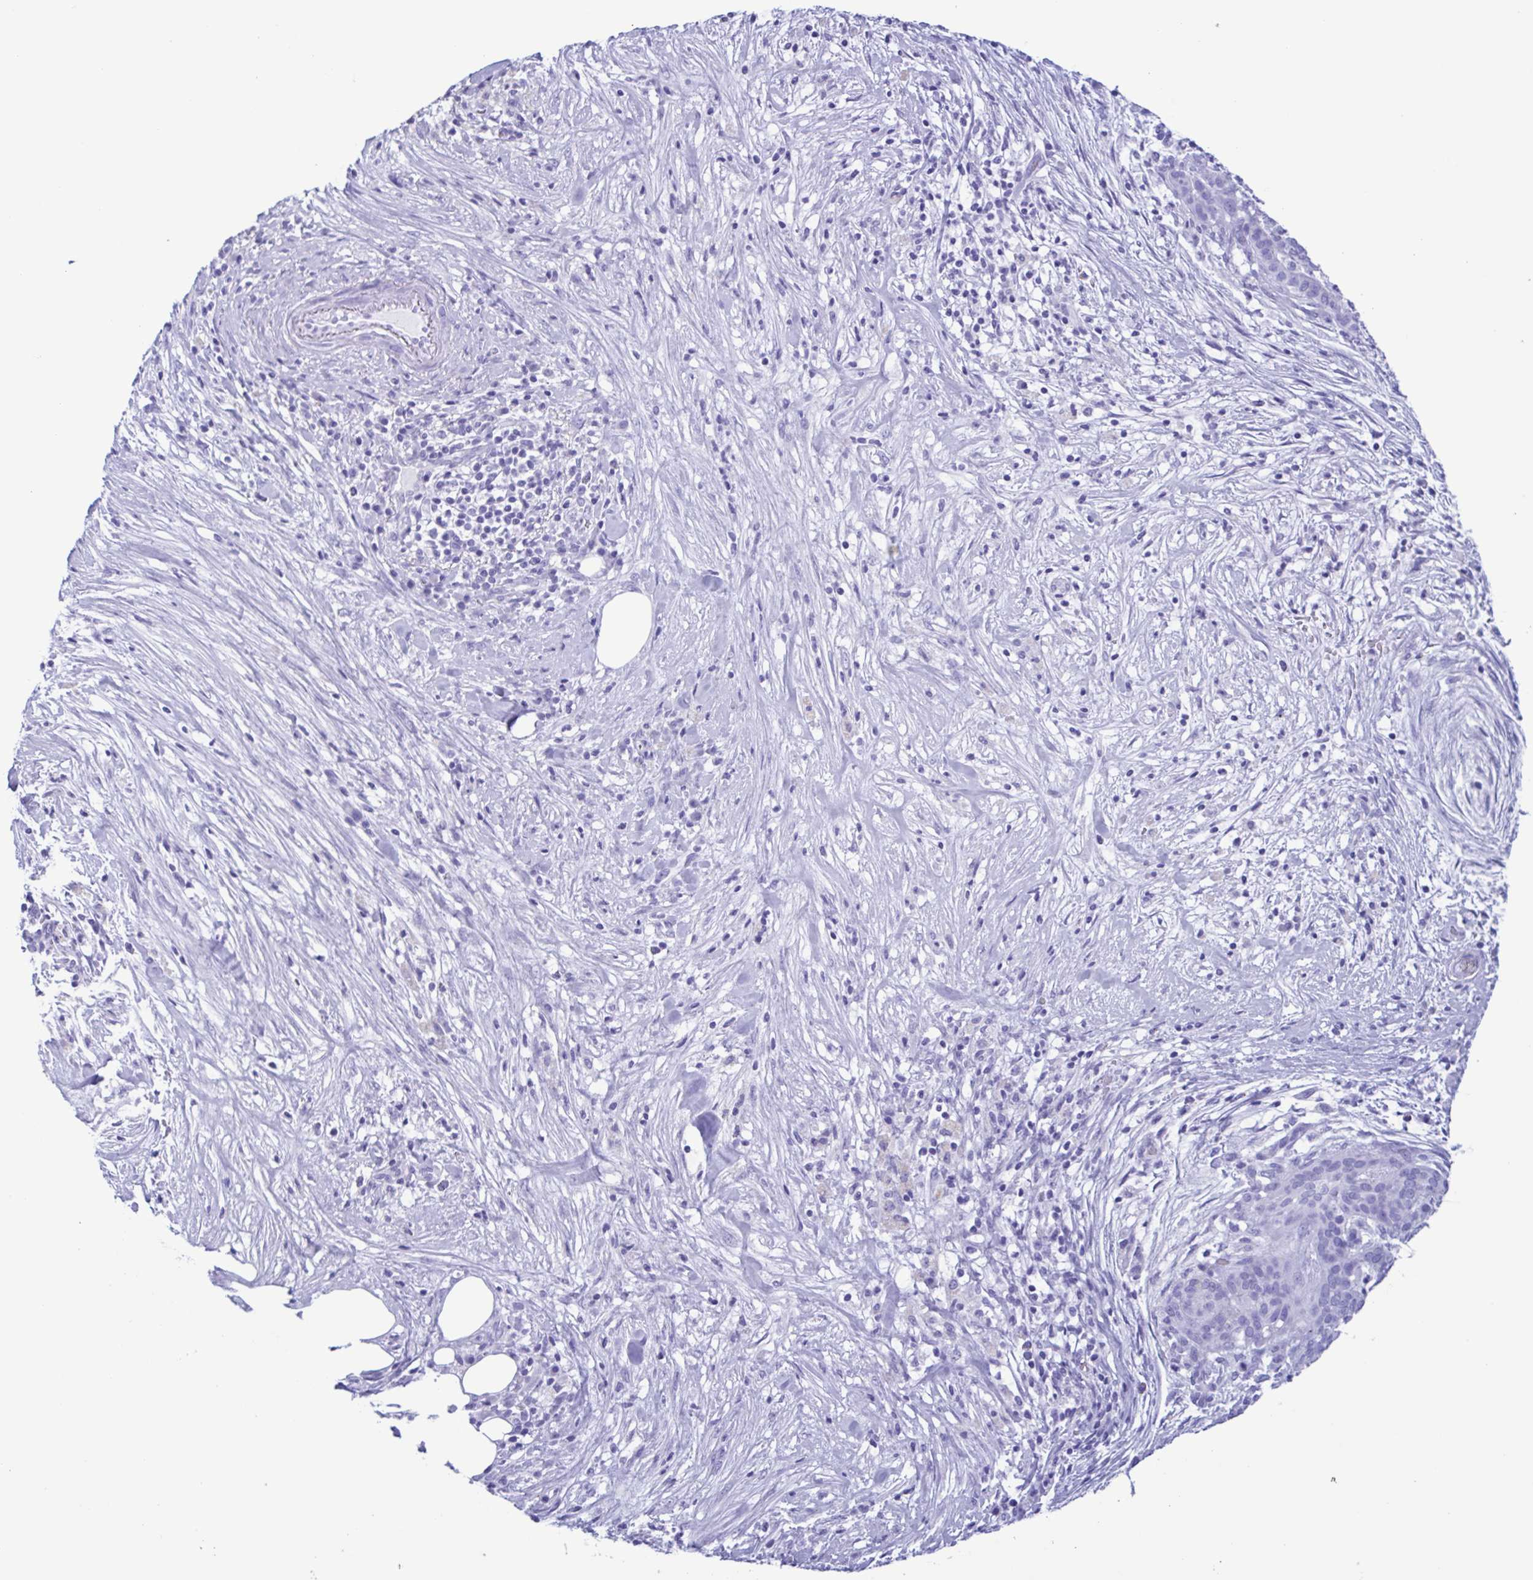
{"staining": {"intensity": "negative", "quantity": "none", "location": "none"}, "tissue": "pancreatic cancer", "cell_type": "Tumor cells", "image_type": "cancer", "snomed": [{"axis": "morphology", "description": "Adenocarcinoma, NOS"}, {"axis": "topography", "description": "Pancreas"}], "caption": "A high-resolution micrograph shows immunohistochemistry (IHC) staining of adenocarcinoma (pancreatic), which demonstrates no significant positivity in tumor cells.", "gene": "TSPY2", "patient": {"sex": "male", "age": 44}}